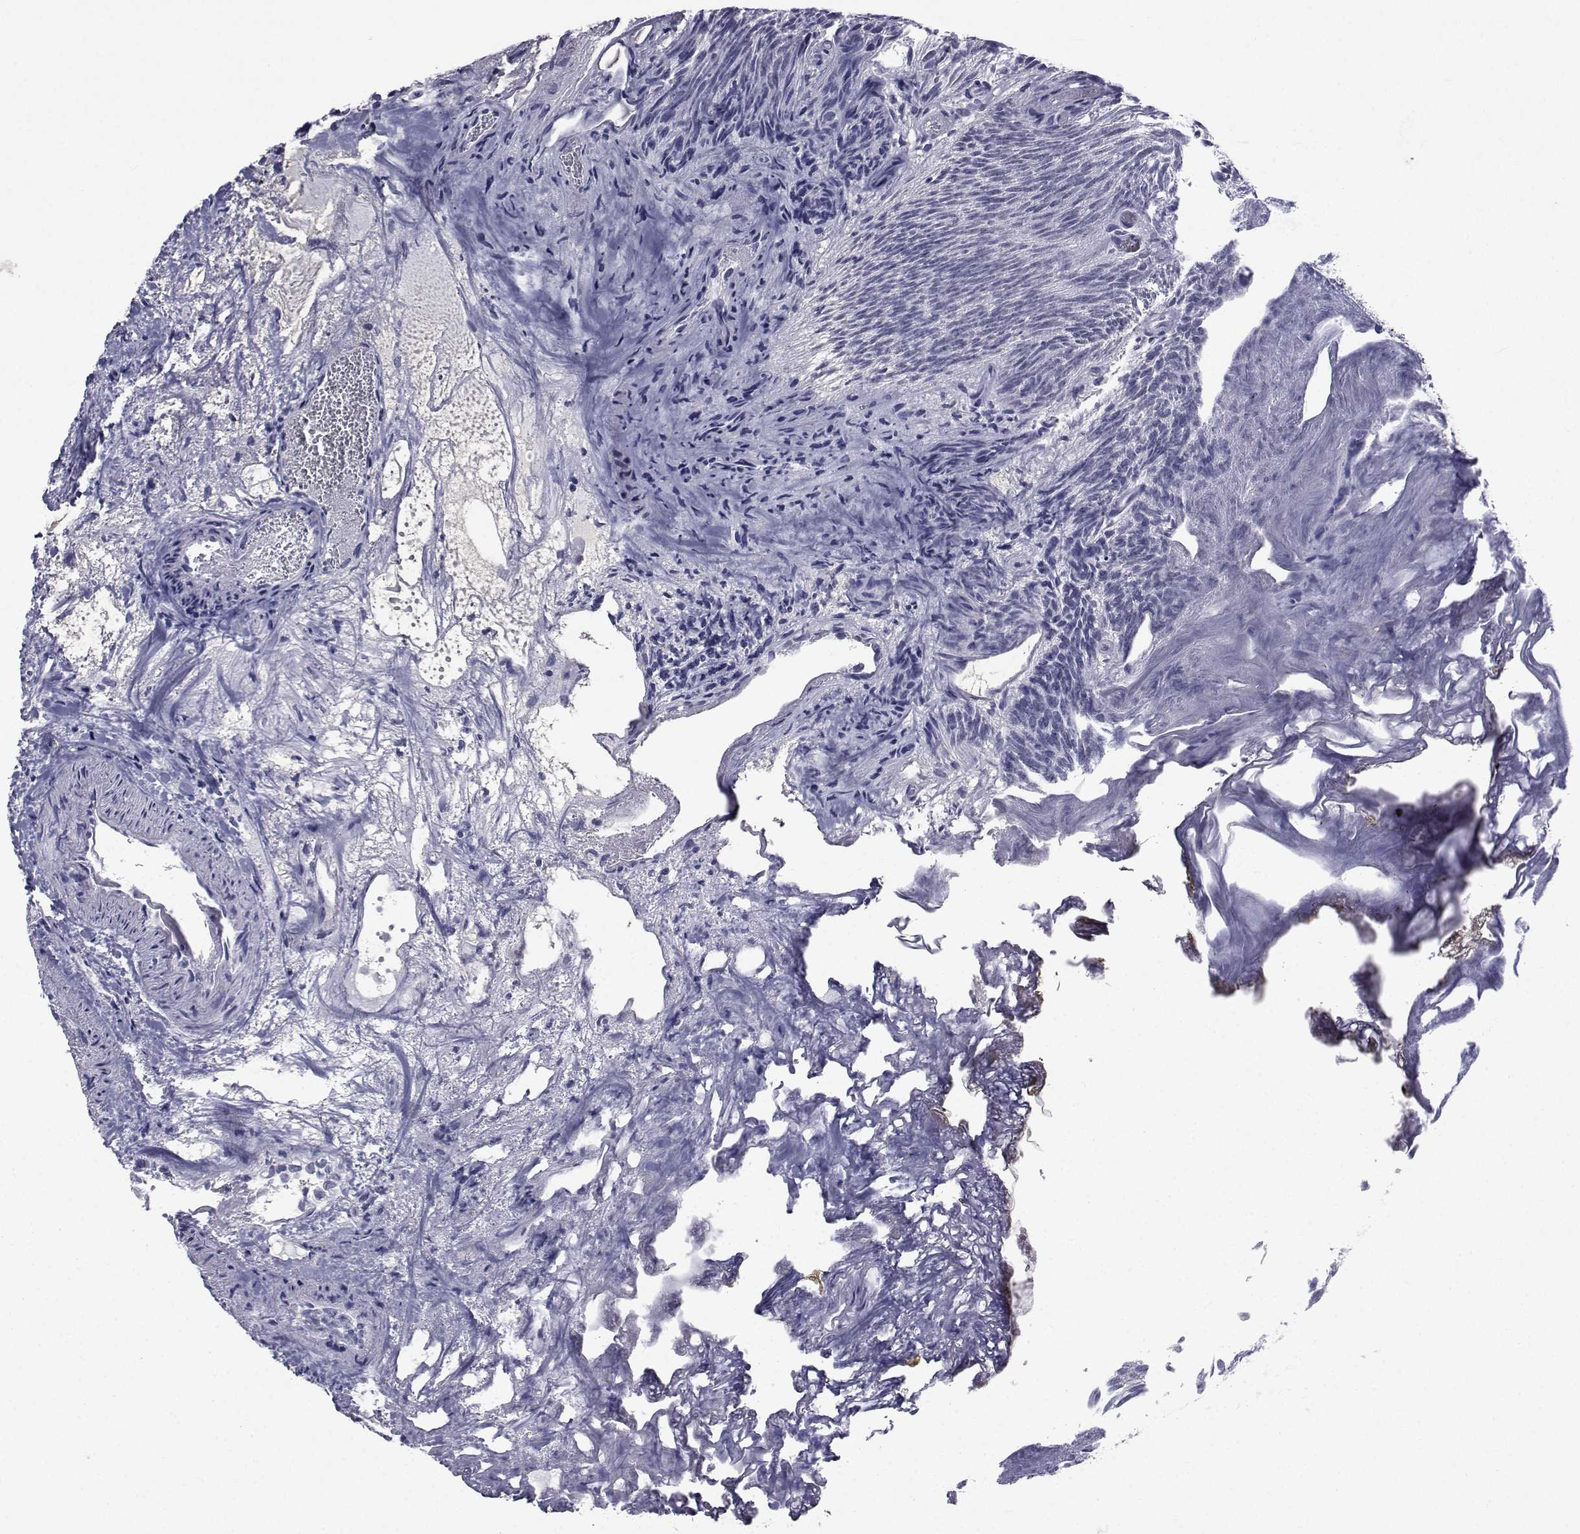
{"staining": {"intensity": "negative", "quantity": "none", "location": "none"}, "tissue": "urothelial cancer", "cell_type": "Tumor cells", "image_type": "cancer", "snomed": [{"axis": "morphology", "description": "Urothelial carcinoma, Low grade"}, {"axis": "topography", "description": "Urinary bladder"}], "caption": "Tumor cells are negative for protein expression in human low-grade urothelial carcinoma. (Immunohistochemistry, brightfield microscopy, high magnification).", "gene": "CHRNA1", "patient": {"sex": "male", "age": 77}}